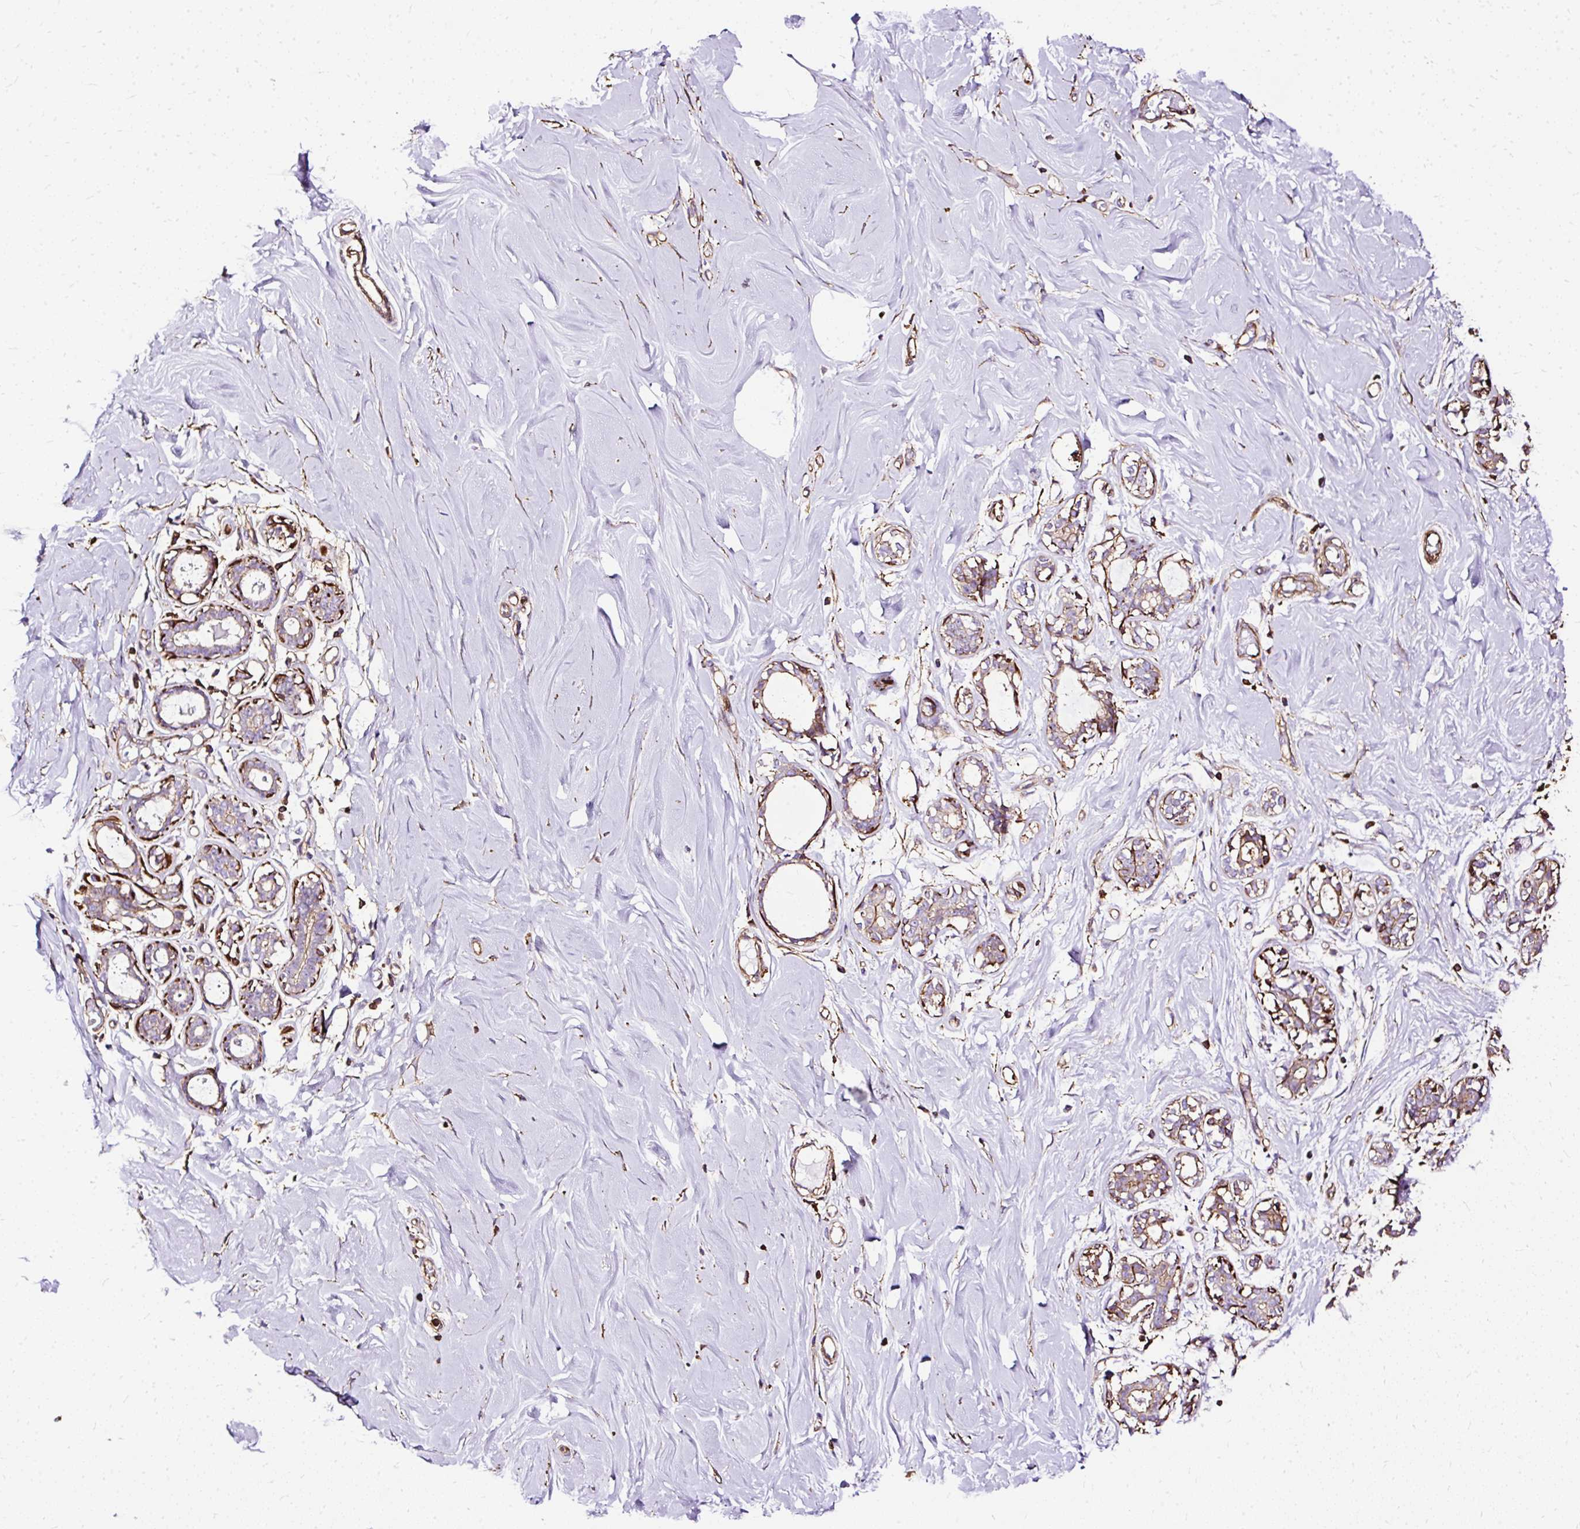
{"staining": {"intensity": "negative", "quantity": "none", "location": "none"}, "tissue": "breast", "cell_type": "Adipocytes", "image_type": "normal", "snomed": [{"axis": "morphology", "description": "Normal tissue, NOS"}, {"axis": "topography", "description": "Breast"}], "caption": "DAB (3,3'-diaminobenzidine) immunohistochemical staining of benign breast displays no significant positivity in adipocytes. (Stains: DAB immunohistochemistry with hematoxylin counter stain, Microscopy: brightfield microscopy at high magnification).", "gene": "KLHL11", "patient": {"sex": "female", "age": 27}}